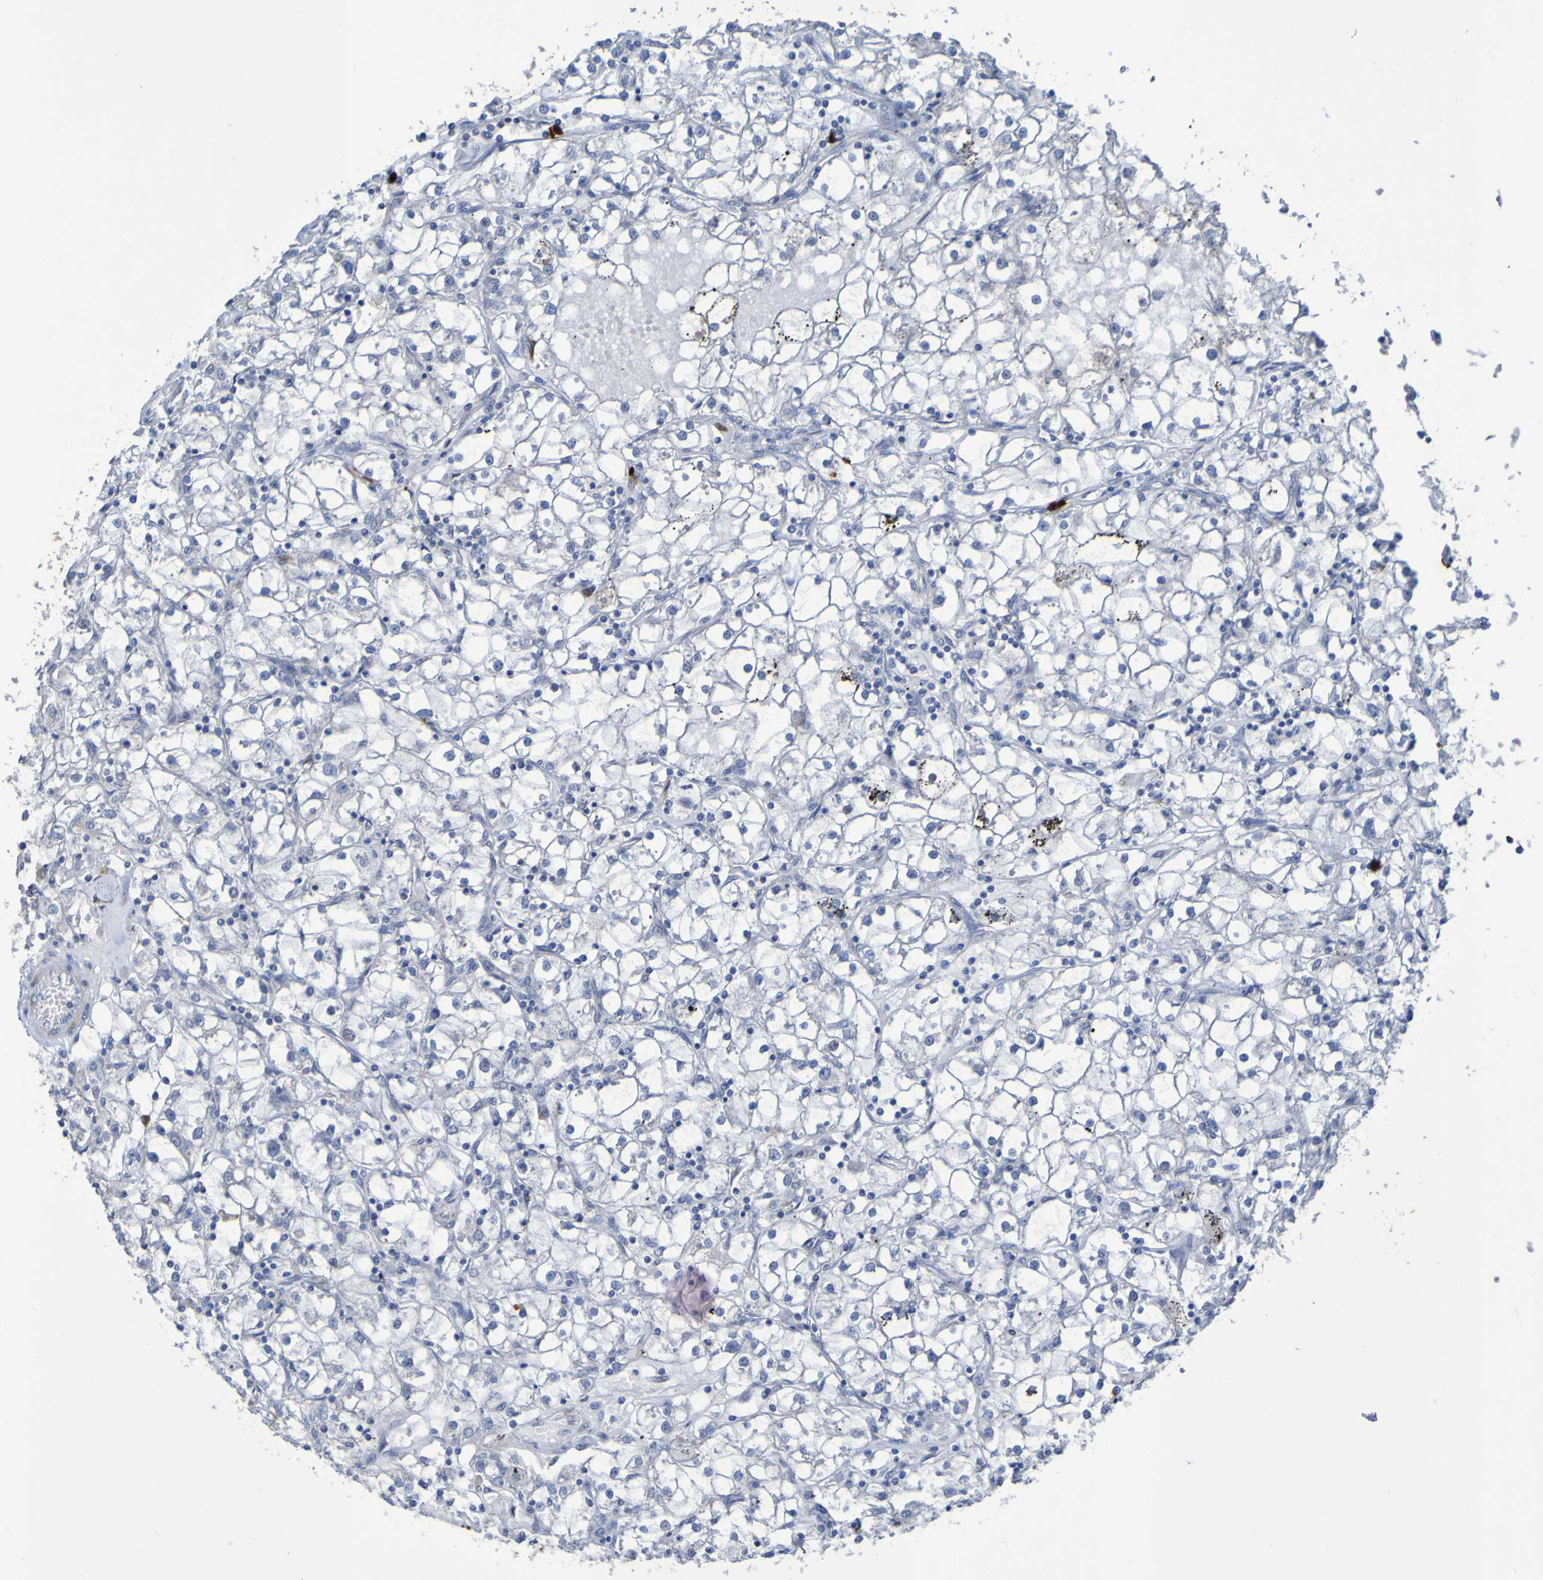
{"staining": {"intensity": "negative", "quantity": "none", "location": "none"}, "tissue": "renal cancer", "cell_type": "Tumor cells", "image_type": "cancer", "snomed": [{"axis": "morphology", "description": "Adenocarcinoma, NOS"}, {"axis": "topography", "description": "Kidney"}], "caption": "Immunohistochemistry micrograph of neoplastic tissue: renal adenocarcinoma stained with DAB (3,3'-diaminobenzidine) reveals no significant protein expression in tumor cells.", "gene": "C11orf24", "patient": {"sex": "male", "age": 56}}